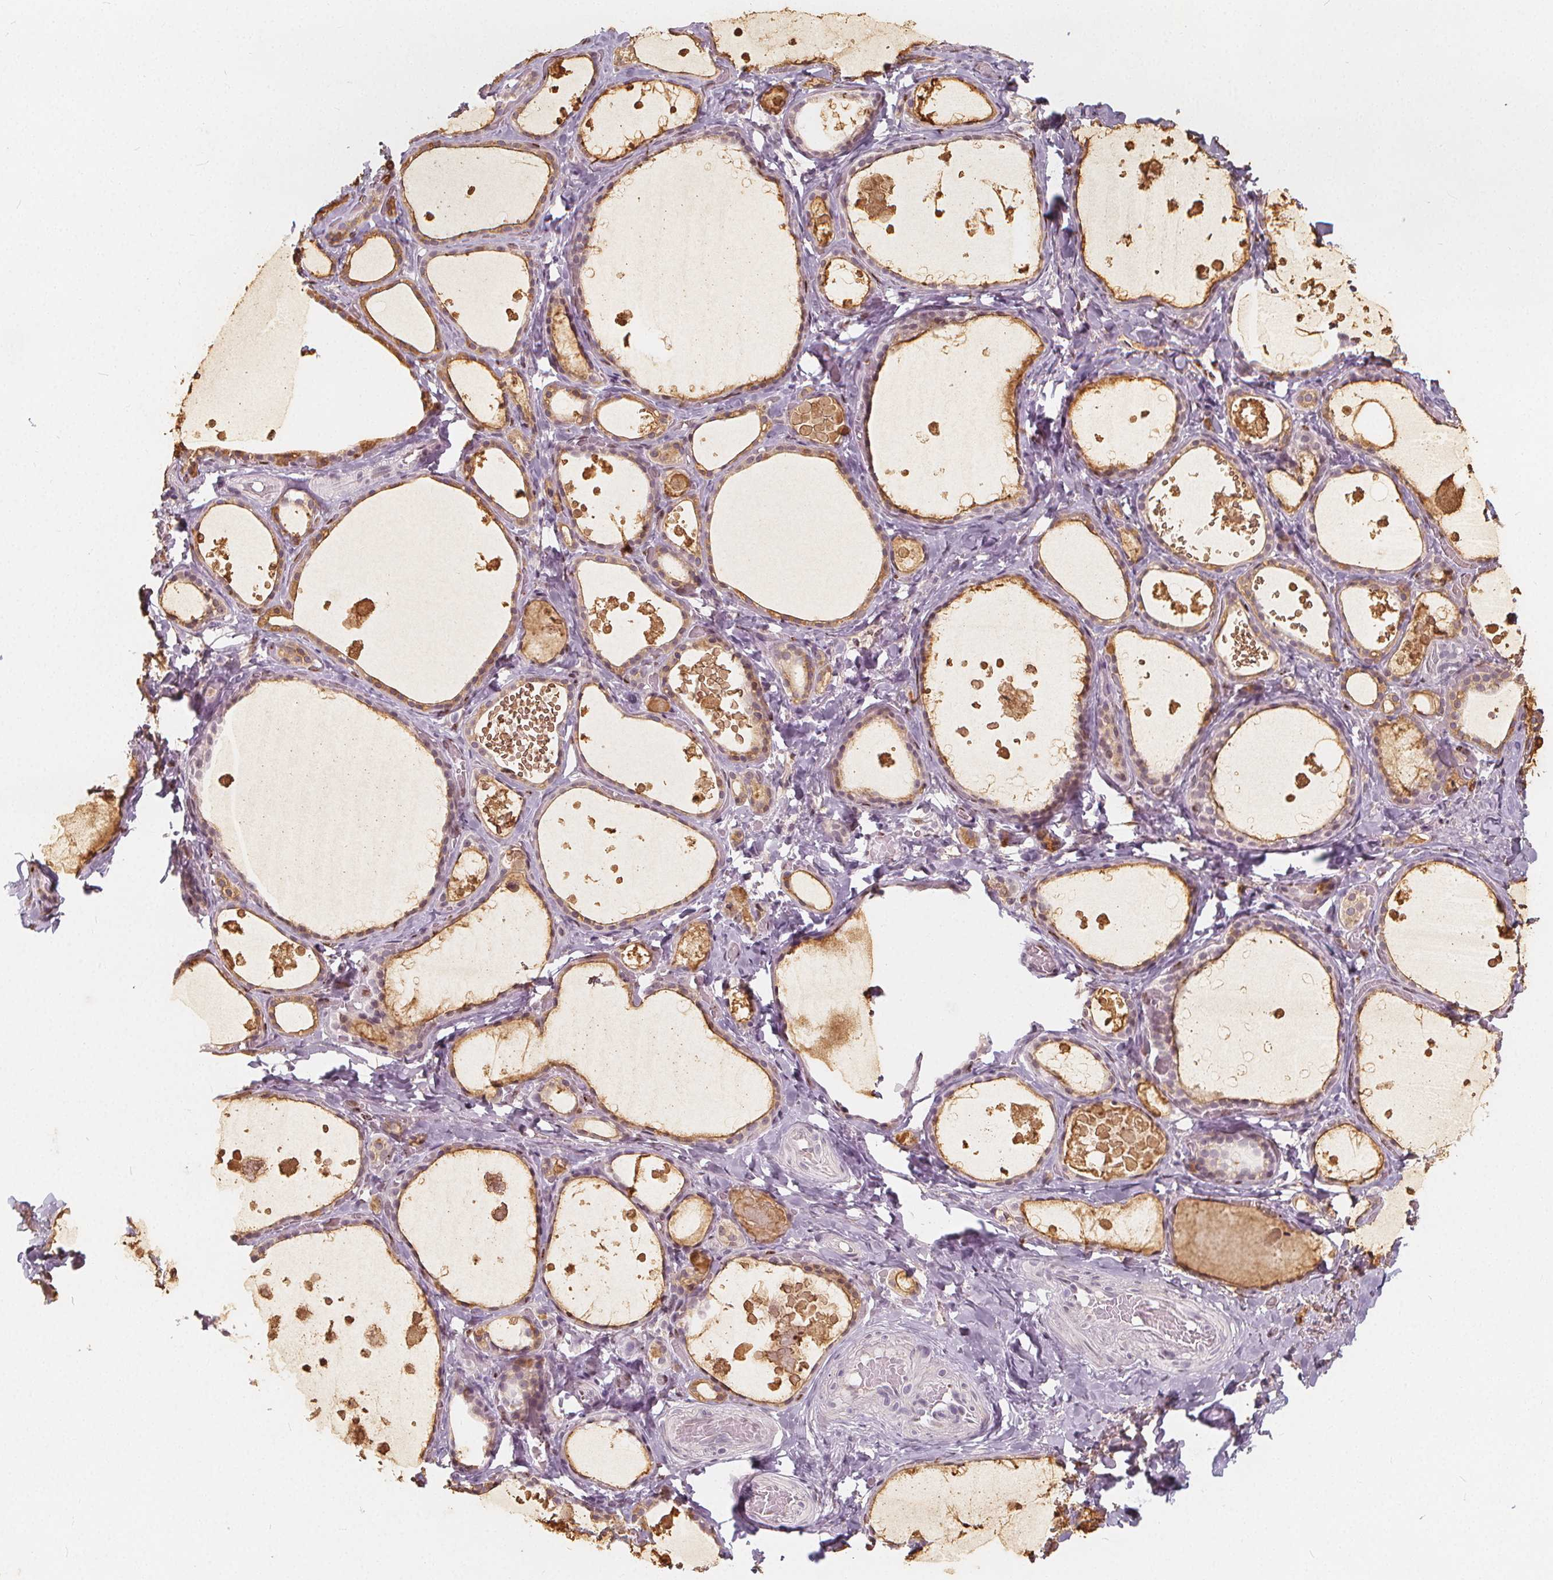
{"staining": {"intensity": "moderate", "quantity": ">75%", "location": "cytoplasmic/membranous,nuclear"}, "tissue": "thyroid gland", "cell_type": "Glandular cells", "image_type": "normal", "snomed": [{"axis": "morphology", "description": "Normal tissue, NOS"}, {"axis": "topography", "description": "Thyroid gland"}], "caption": "Protein analysis of normal thyroid gland shows moderate cytoplasmic/membranous,nuclear positivity in approximately >75% of glandular cells. The staining was performed using DAB, with brown indicating positive protein expression. Nuclei are stained blue with hematoxylin.", "gene": "DRC3", "patient": {"sex": "female", "age": 56}}